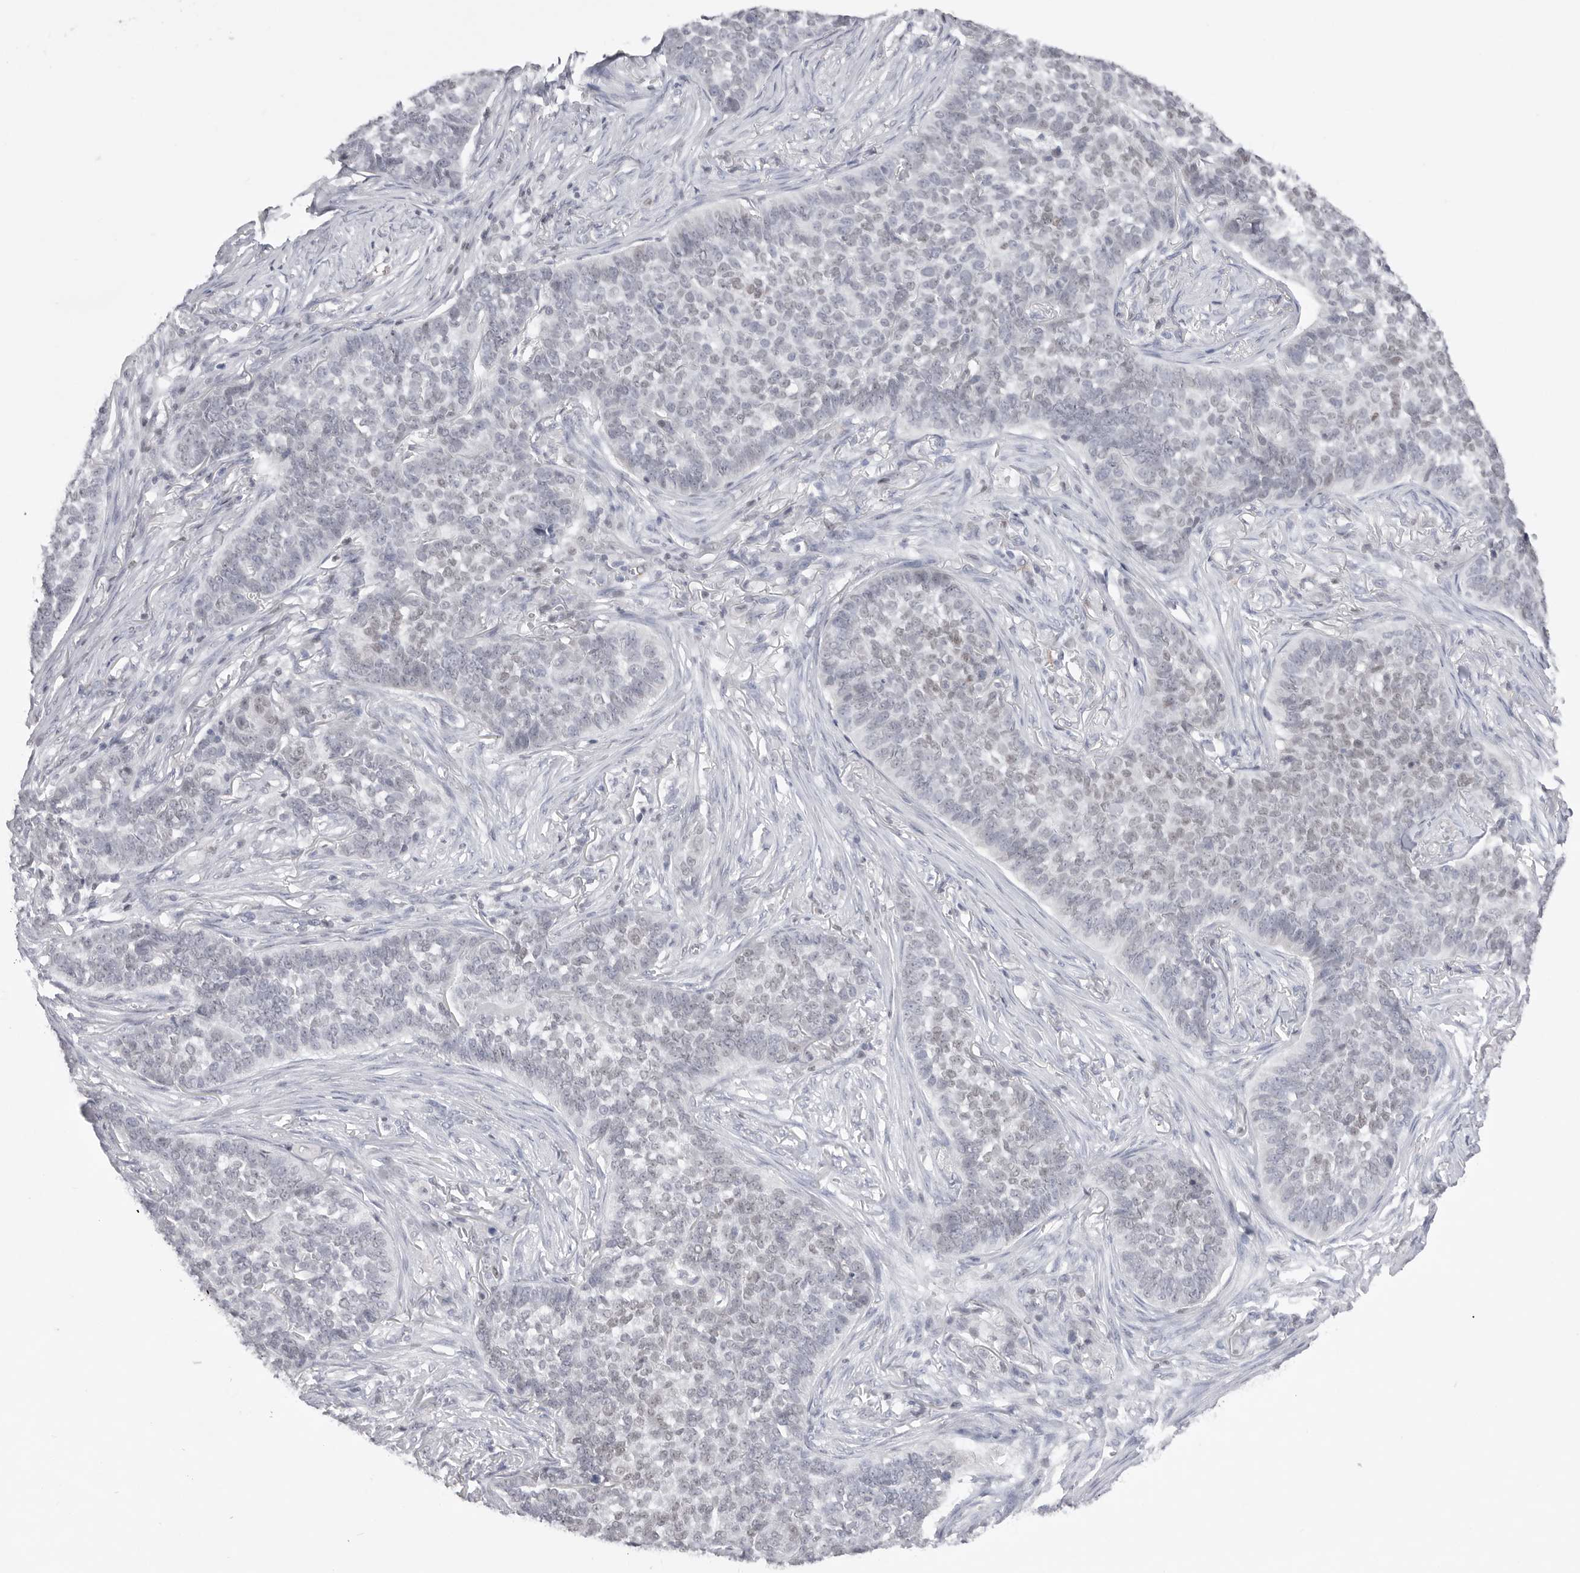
{"staining": {"intensity": "weak", "quantity": "<25%", "location": "nuclear"}, "tissue": "skin cancer", "cell_type": "Tumor cells", "image_type": "cancer", "snomed": [{"axis": "morphology", "description": "Basal cell carcinoma"}, {"axis": "topography", "description": "Skin"}], "caption": "Protein analysis of skin basal cell carcinoma demonstrates no significant staining in tumor cells.", "gene": "ZBTB7B", "patient": {"sex": "male", "age": 85}}